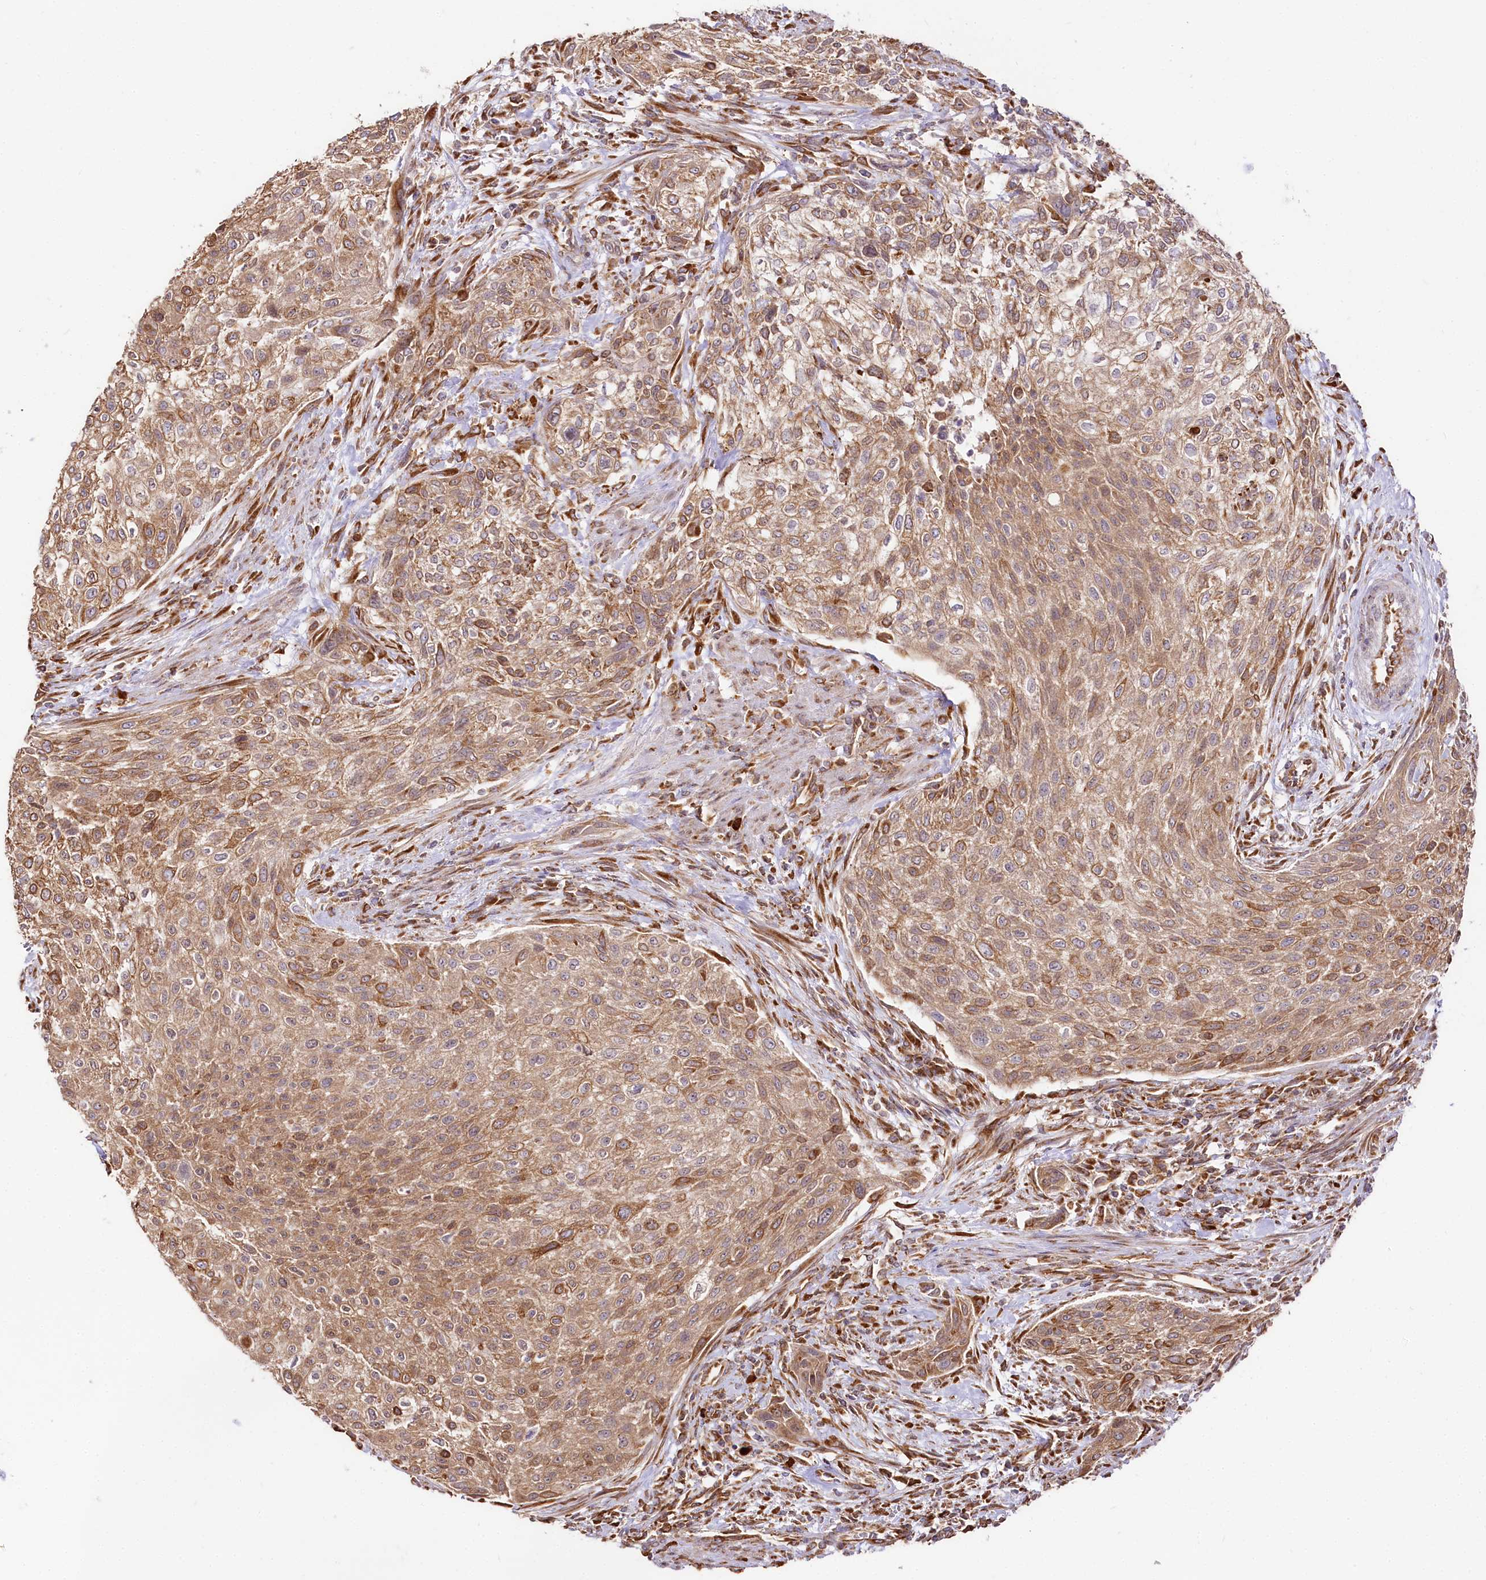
{"staining": {"intensity": "moderate", "quantity": ">75%", "location": "cytoplasmic/membranous"}, "tissue": "urothelial cancer", "cell_type": "Tumor cells", "image_type": "cancer", "snomed": [{"axis": "morphology", "description": "Urothelial carcinoma, High grade"}, {"axis": "topography", "description": "Urinary bladder"}], "caption": "Tumor cells display medium levels of moderate cytoplasmic/membranous staining in about >75% of cells in urothelial cancer.", "gene": "CNPY2", "patient": {"sex": "male", "age": 35}}